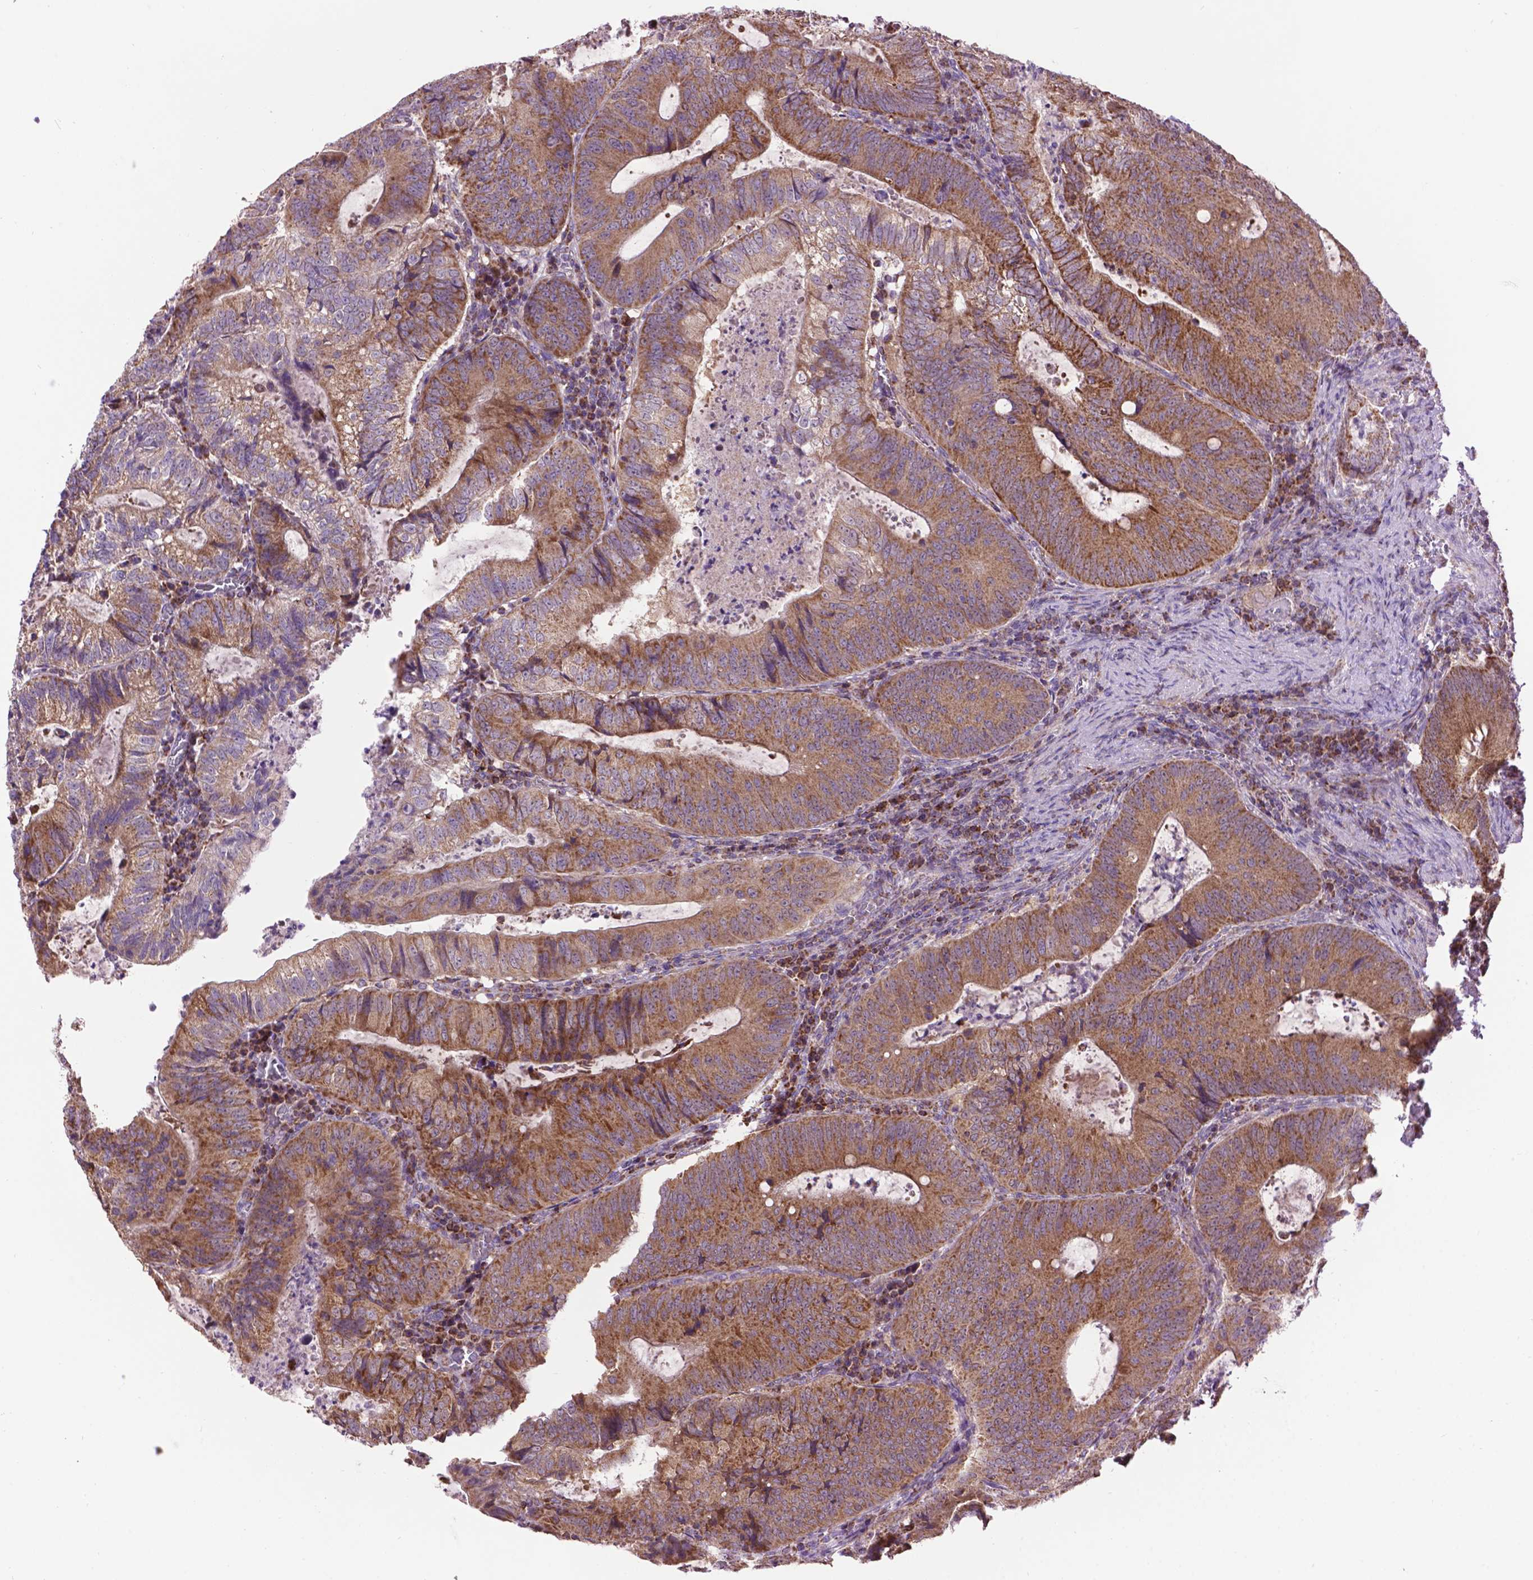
{"staining": {"intensity": "moderate", "quantity": ">75%", "location": "cytoplasmic/membranous"}, "tissue": "colorectal cancer", "cell_type": "Tumor cells", "image_type": "cancer", "snomed": [{"axis": "morphology", "description": "Adenocarcinoma, NOS"}, {"axis": "topography", "description": "Colon"}], "caption": "Brown immunohistochemical staining in colorectal cancer shows moderate cytoplasmic/membranous positivity in approximately >75% of tumor cells.", "gene": "PYCR3", "patient": {"sex": "male", "age": 67}}